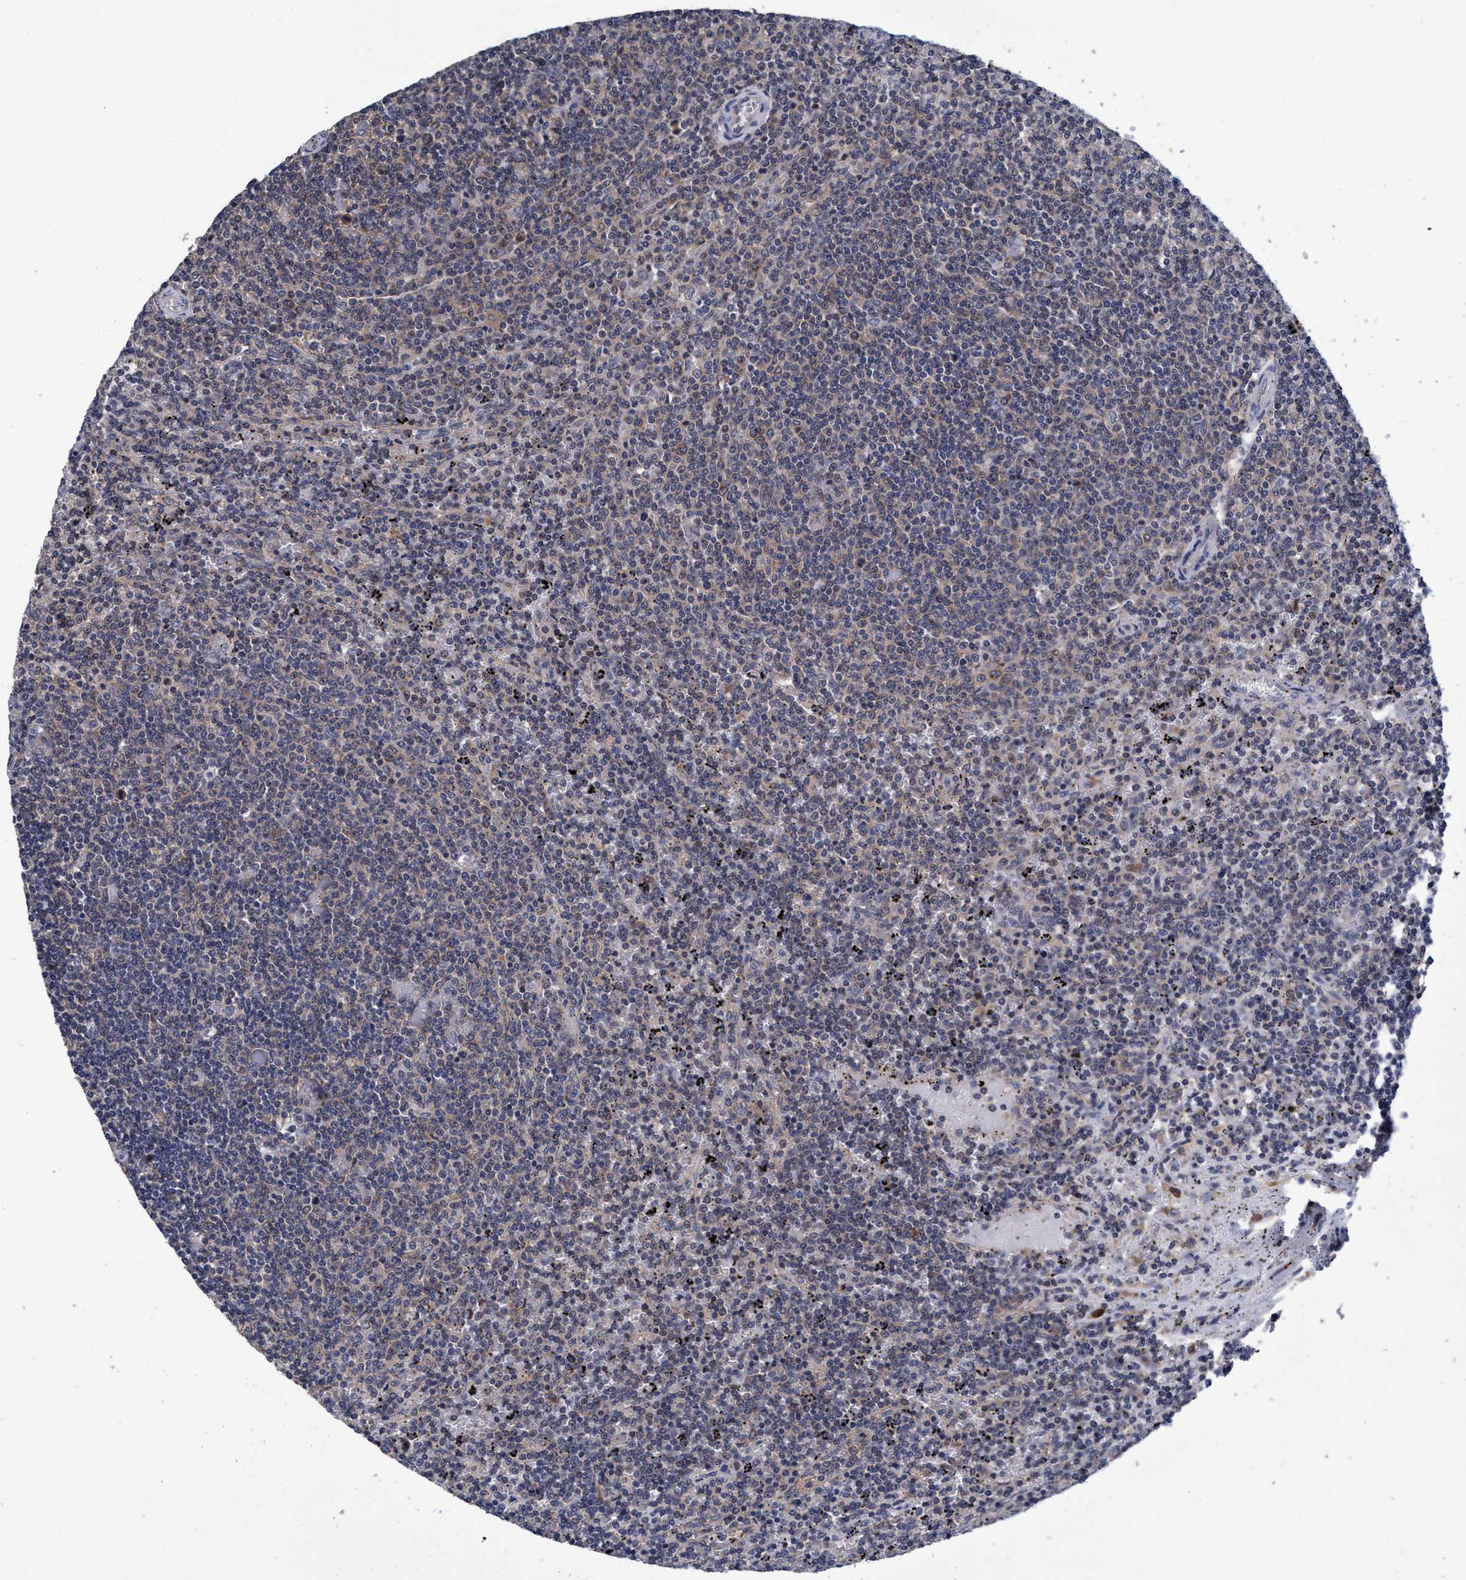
{"staining": {"intensity": "negative", "quantity": "none", "location": "none"}, "tissue": "lymphoma", "cell_type": "Tumor cells", "image_type": "cancer", "snomed": [{"axis": "morphology", "description": "Malignant lymphoma, non-Hodgkin's type, Low grade"}, {"axis": "topography", "description": "Spleen"}], "caption": "High magnification brightfield microscopy of malignant lymphoma, non-Hodgkin's type (low-grade) stained with DAB (brown) and counterstained with hematoxylin (blue): tumor cells show no significant expression.", "gene": "CALCOCO2", "patient": {"sex": "female", "age": 50}}